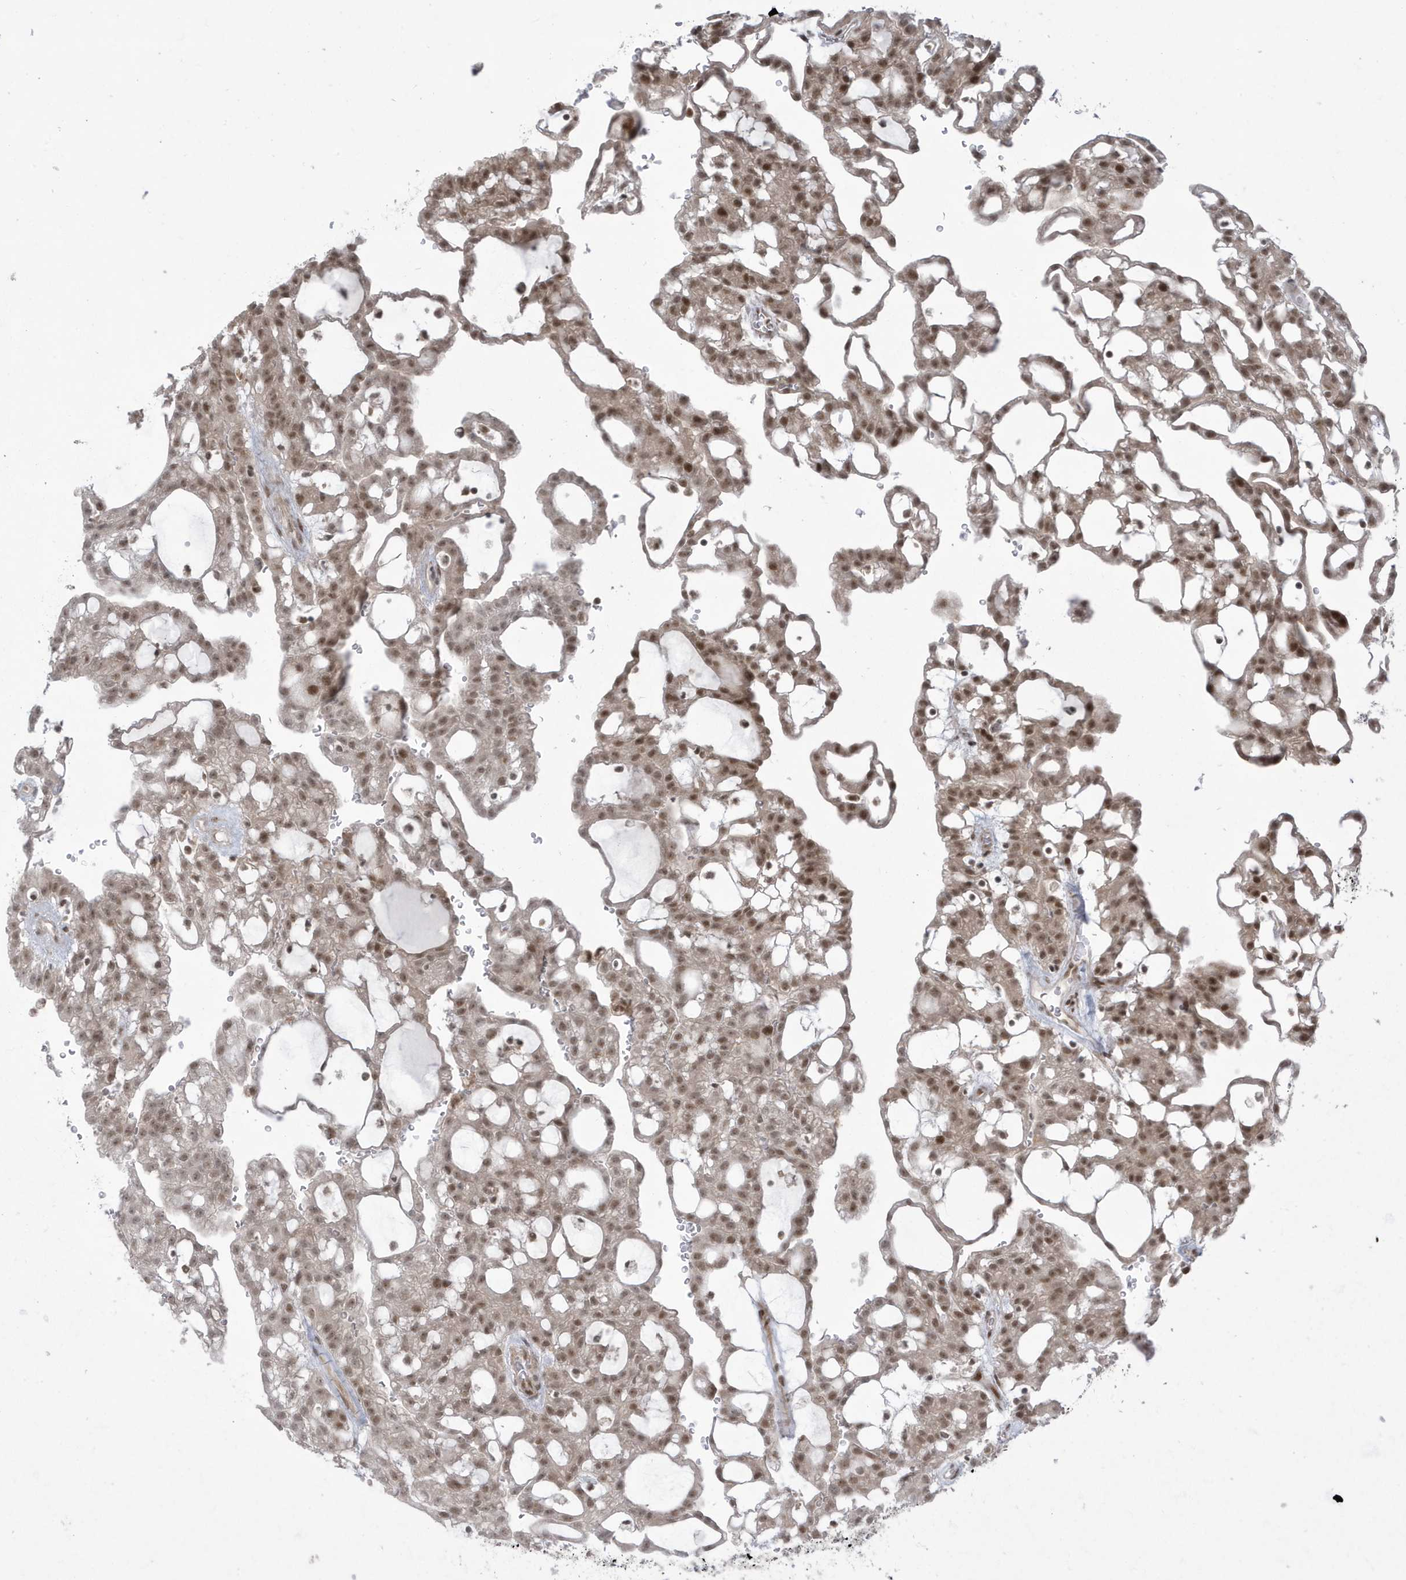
{"staining": {"intensity": "moderate", "quantity": ">75%", "location": "nuclear"}, "tissue": "renal cancer", "cell_type": "Tumor cells", "image_type": "cancer", "snomed": [{"axis": "morphology", "description": "Adenocarcinoma, NOS"}, {"axis": "topography", "description": "Kidney"}], "caption": "Protein analysis of renal cancer (adenocarcinoma) tissue displays moderate nuclear expression in about >75% of tumor cells. Ihc stains the protein in brown and the nuclei are stained blue.", "gene": "C1orf52", "patient": {"sex": "male", "age": 63}}